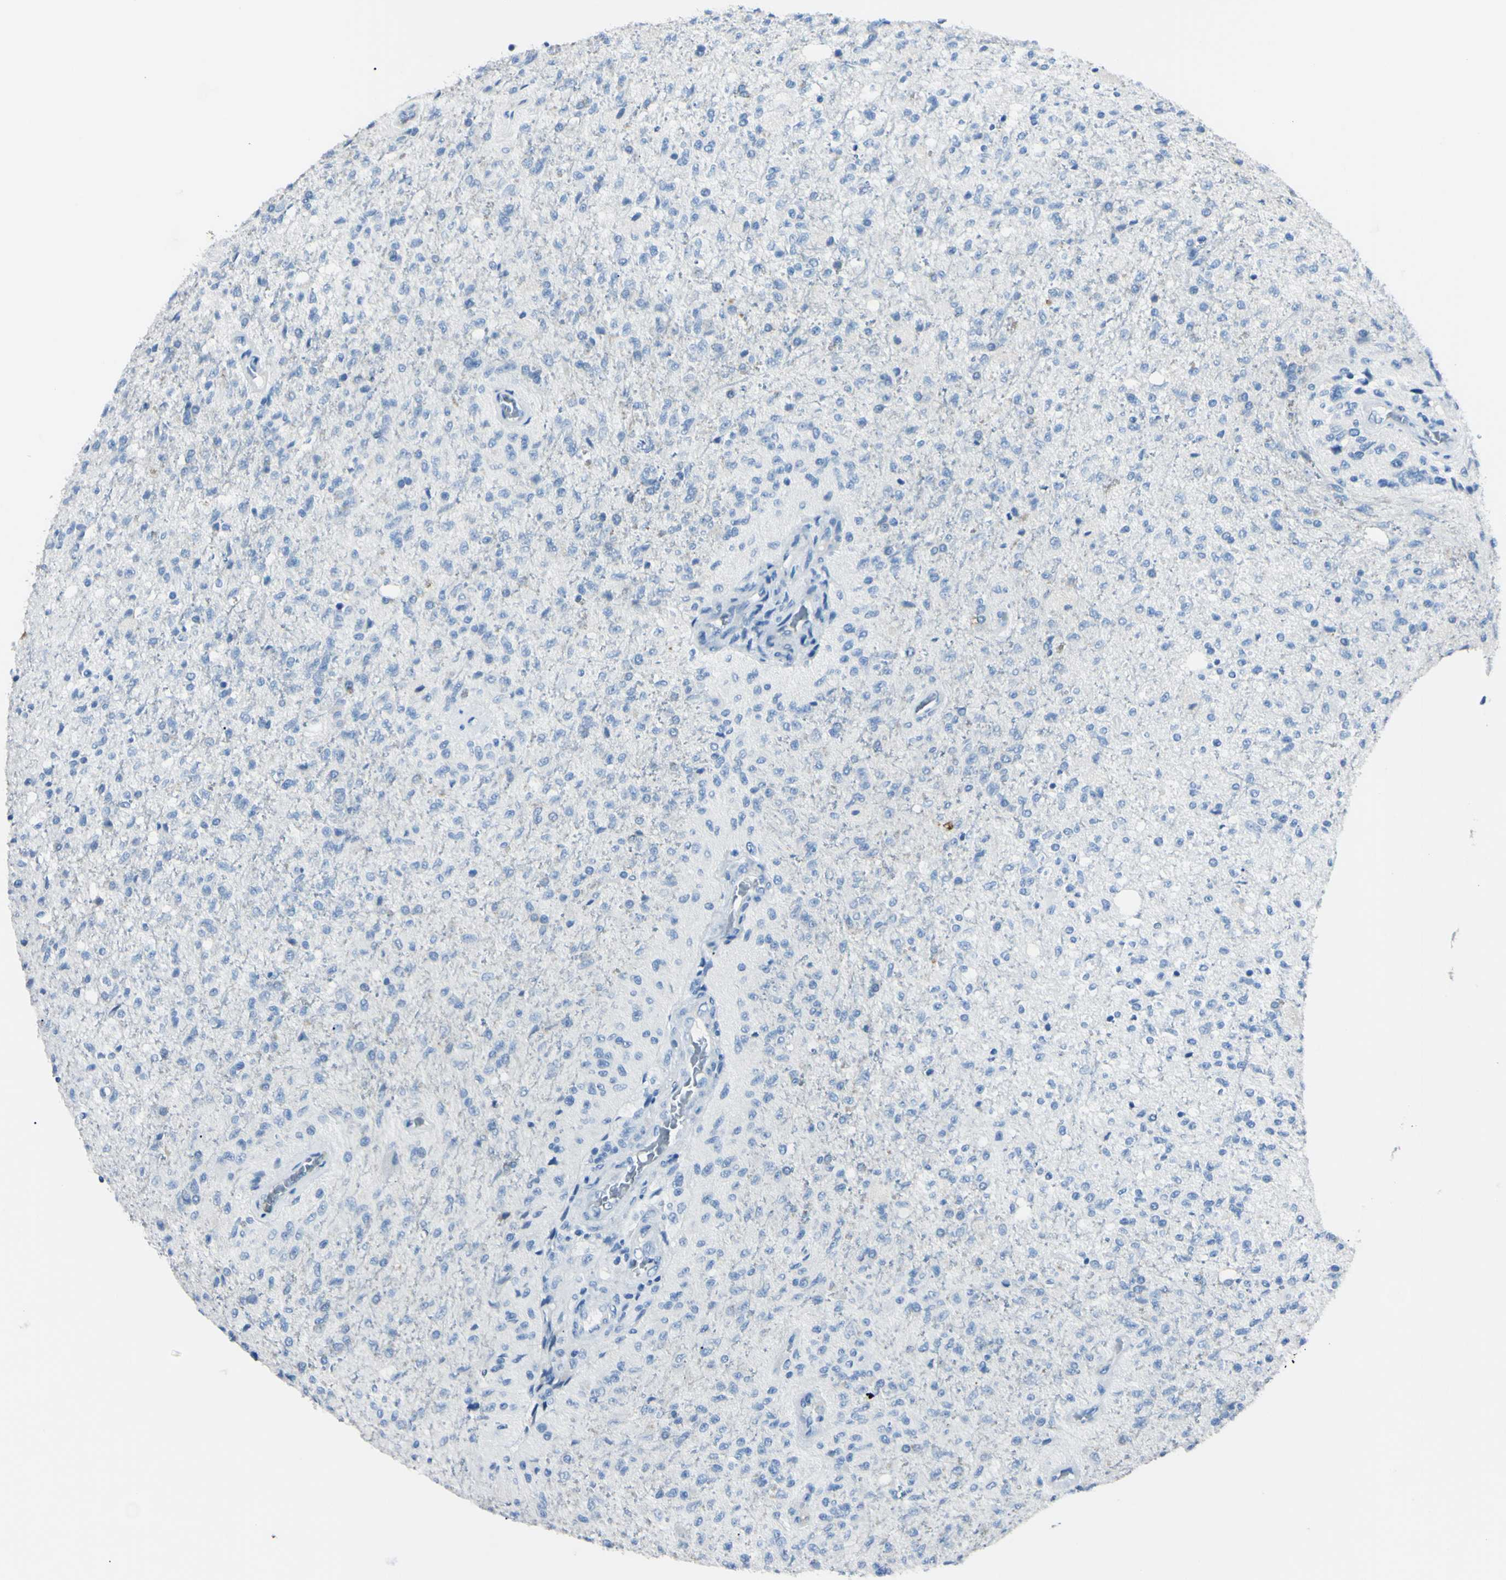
{"staining": {"intensity": "negative", "quantity": "none", "location": "none"}, "tissue": "glioma", "cell_type": "Tumor cells", "image_type": "cancer", "snomed": [{"axis": "morphology", "description": "Normal tissue, NOS"}, {"axis": "morphology", "description": "Glioma, malignant, High grade"}, {"axis": "topography", "description": "Cerebral cortex"}], "caption": "IHC of human glioma reveals no staining in tumor cells.", "gene": "FOLH1", "patient": {"sex": "male", "age": 77}}